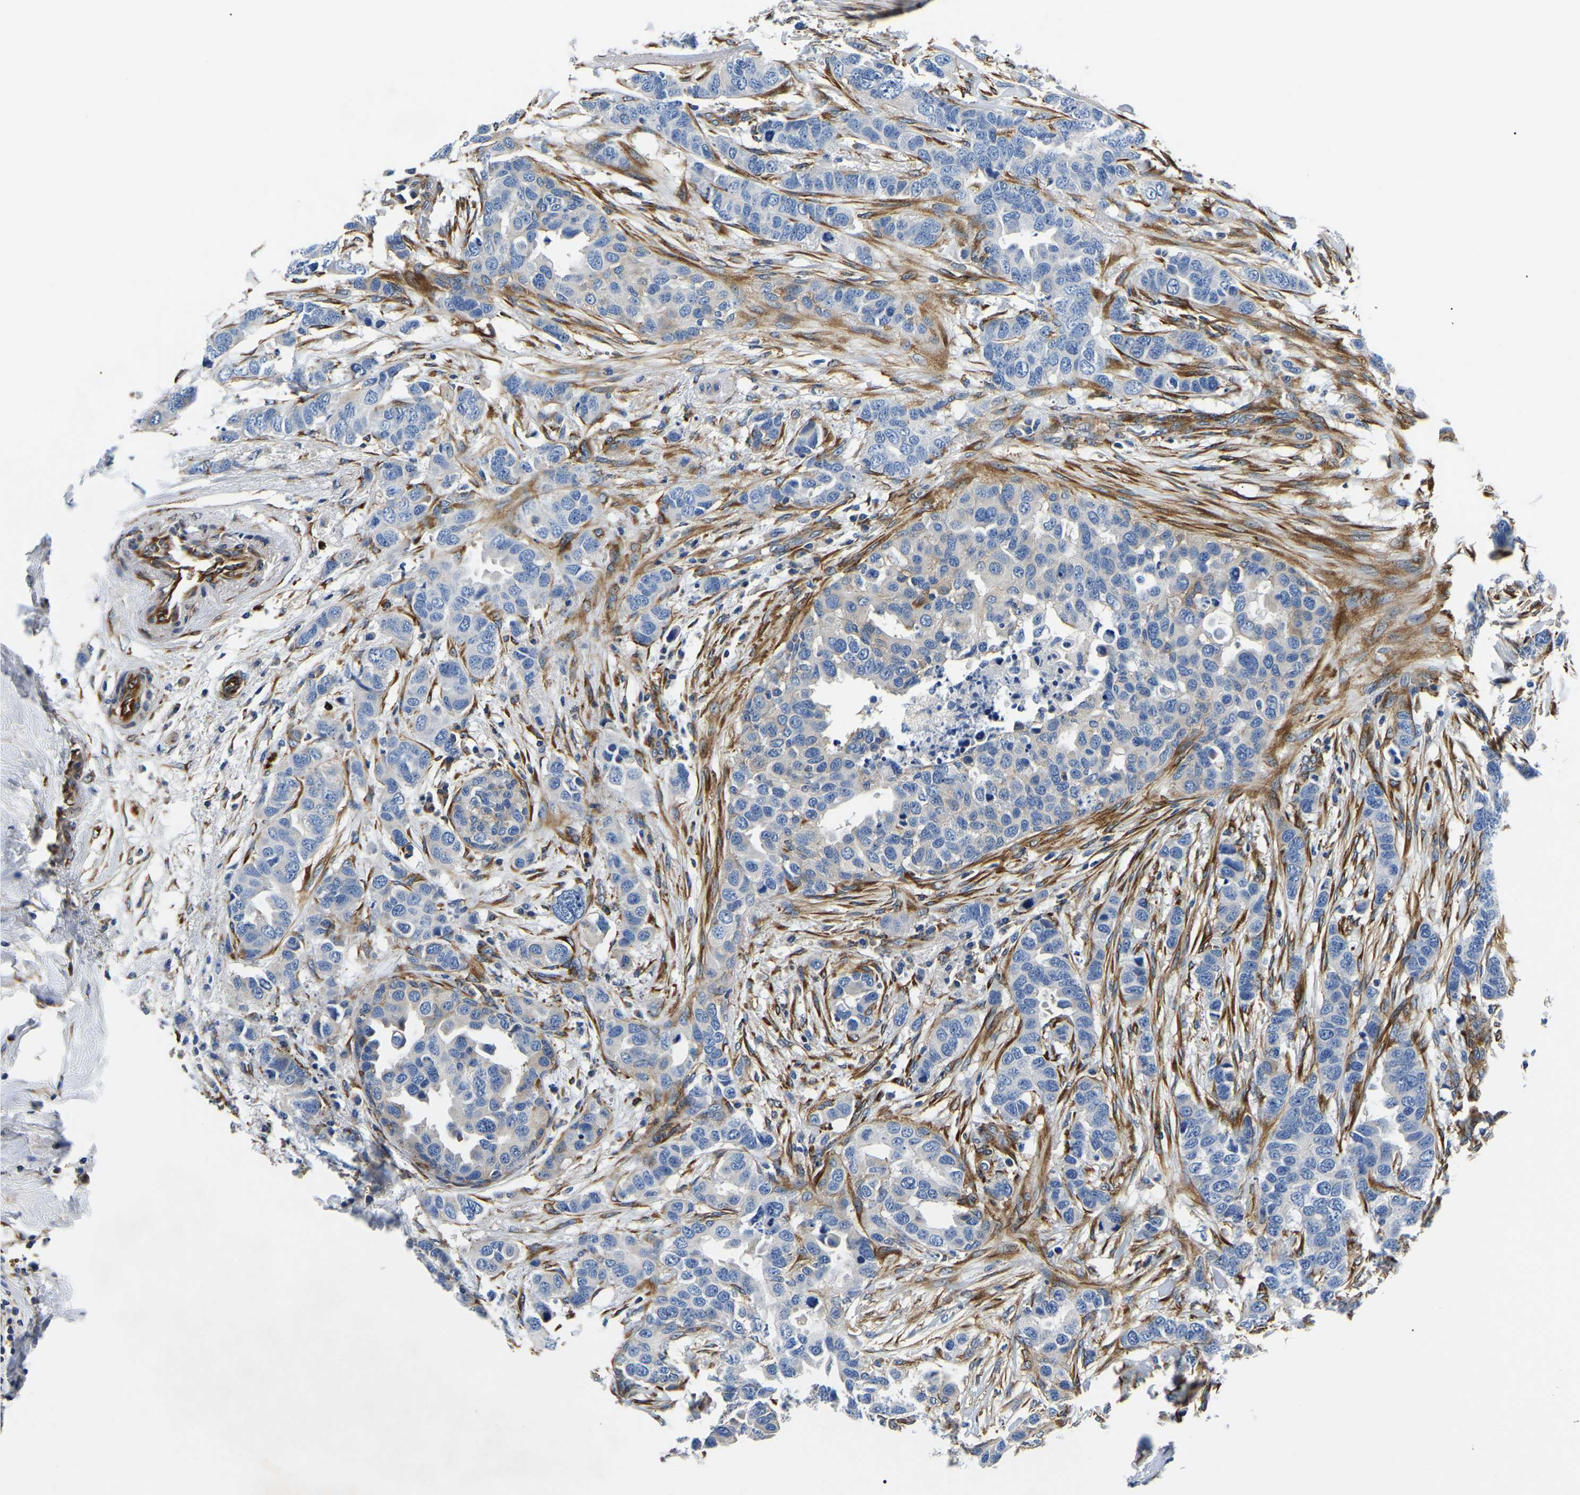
{"staining": {"intensity": "negative", "quantity": "none", "location": "none"}, "tissue": "breast cancer", "cell_type": "Tumor cells", "image_type": "cancer", "snomed": [{"axis": "morphology", "description": "Duct carcinoma"}, {"axis": "topography", "description": "Breast"}], "caption": "A histopathology image of human breast cancer (invasive ductal carcinoma) is negative for staining in tumor cells.", "gene": "DUSP8", "patient": {"sex": "female", "age": 50}}